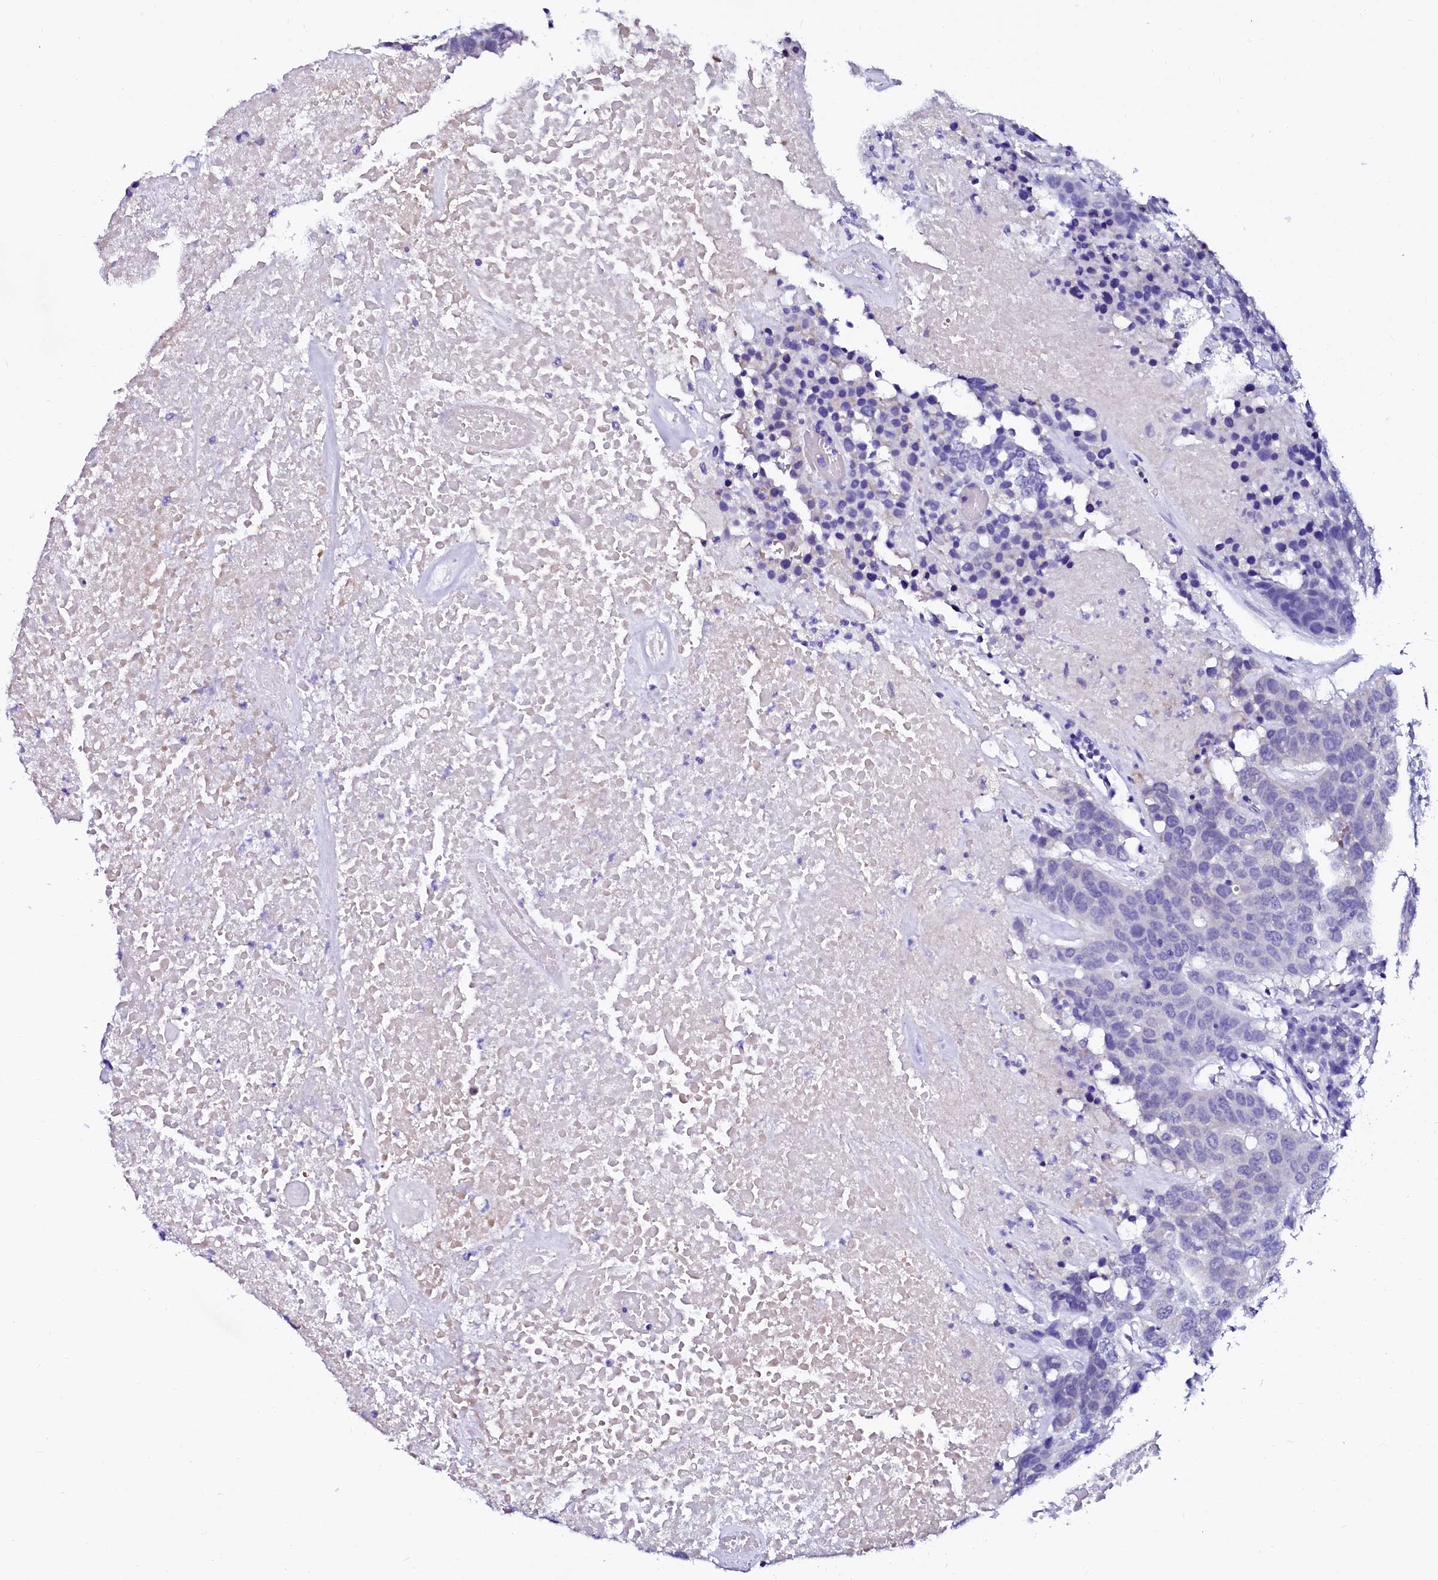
{"staining": {"intensity": "negative", "quantity": "none", "location": "none"}, "tissue": "head and neck cancer", "cell_type": "Tumor cells", "image_type": "cancer", "snomed": [{"axis": "morphology", "description": "Squamous cell carcinoma, NOS"}, {"axis": "topography", "description": "Head-Neck"}], "caption": "IHC of human head and neck cancer (squamous cell carcinoma) shows no staining in tumor cells. (Brightfield microscopy of DAB IHC at high magnification).", "gene": "SORD", "patient": {"sex": "male", "age": 66}}